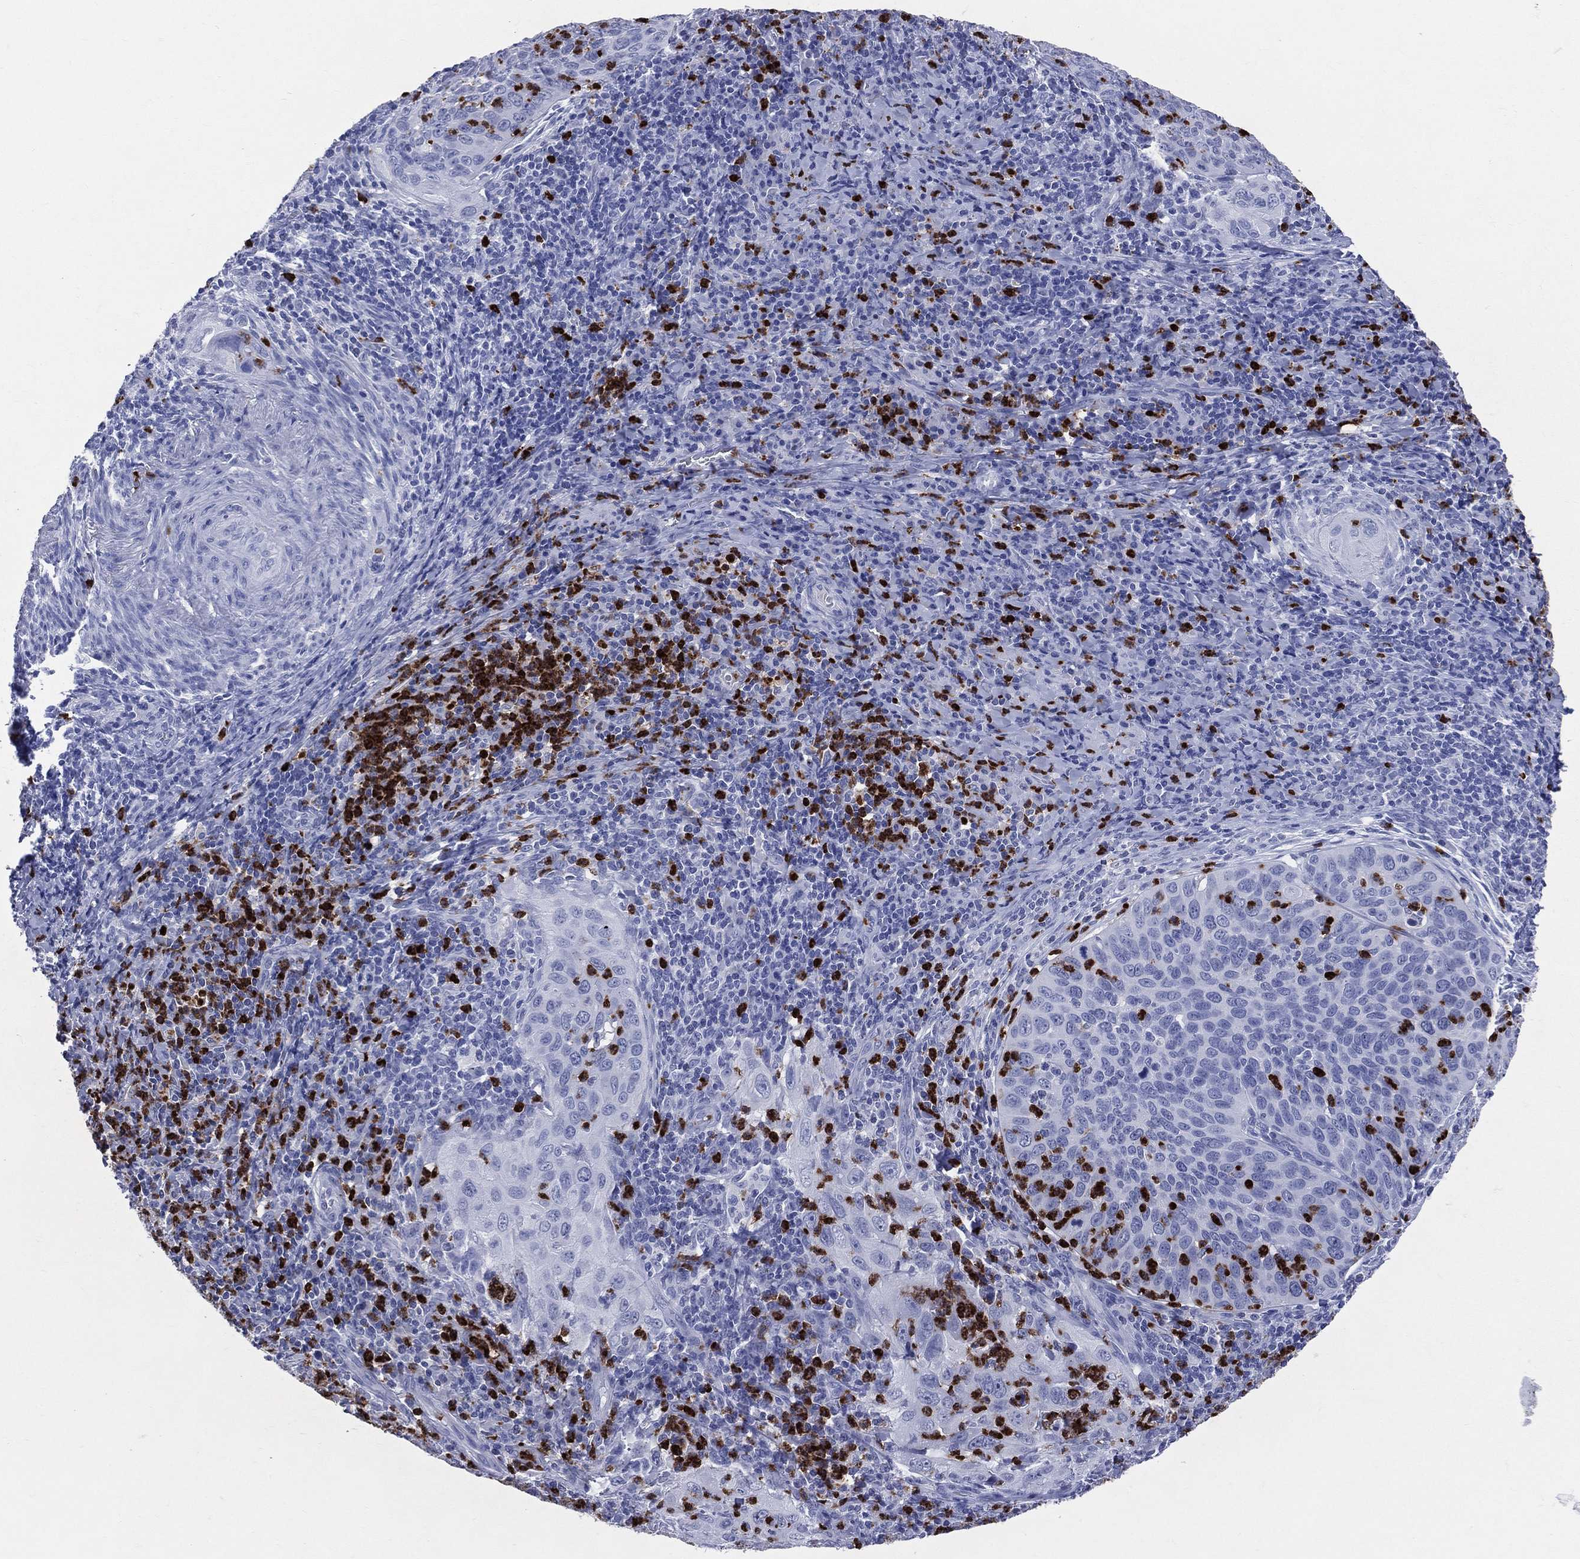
{"staining": {"intensity": "negative", "quantity": "none", "location": "none"}, "tissue": "cervical cancer", "cell_type": "Tumor cells", "image_type": "cancer", "snomed": [{"axis": "morphology", "description": "Squamous cell carcinoma, NOS"}, {"axis": "topography", "description": "Cervix"}], "caption": "Tumor cells show no significant protein expression in cervical cancer.", "gene": "PGLYRP1", "patient": {"sex": "female", "age": 26}}